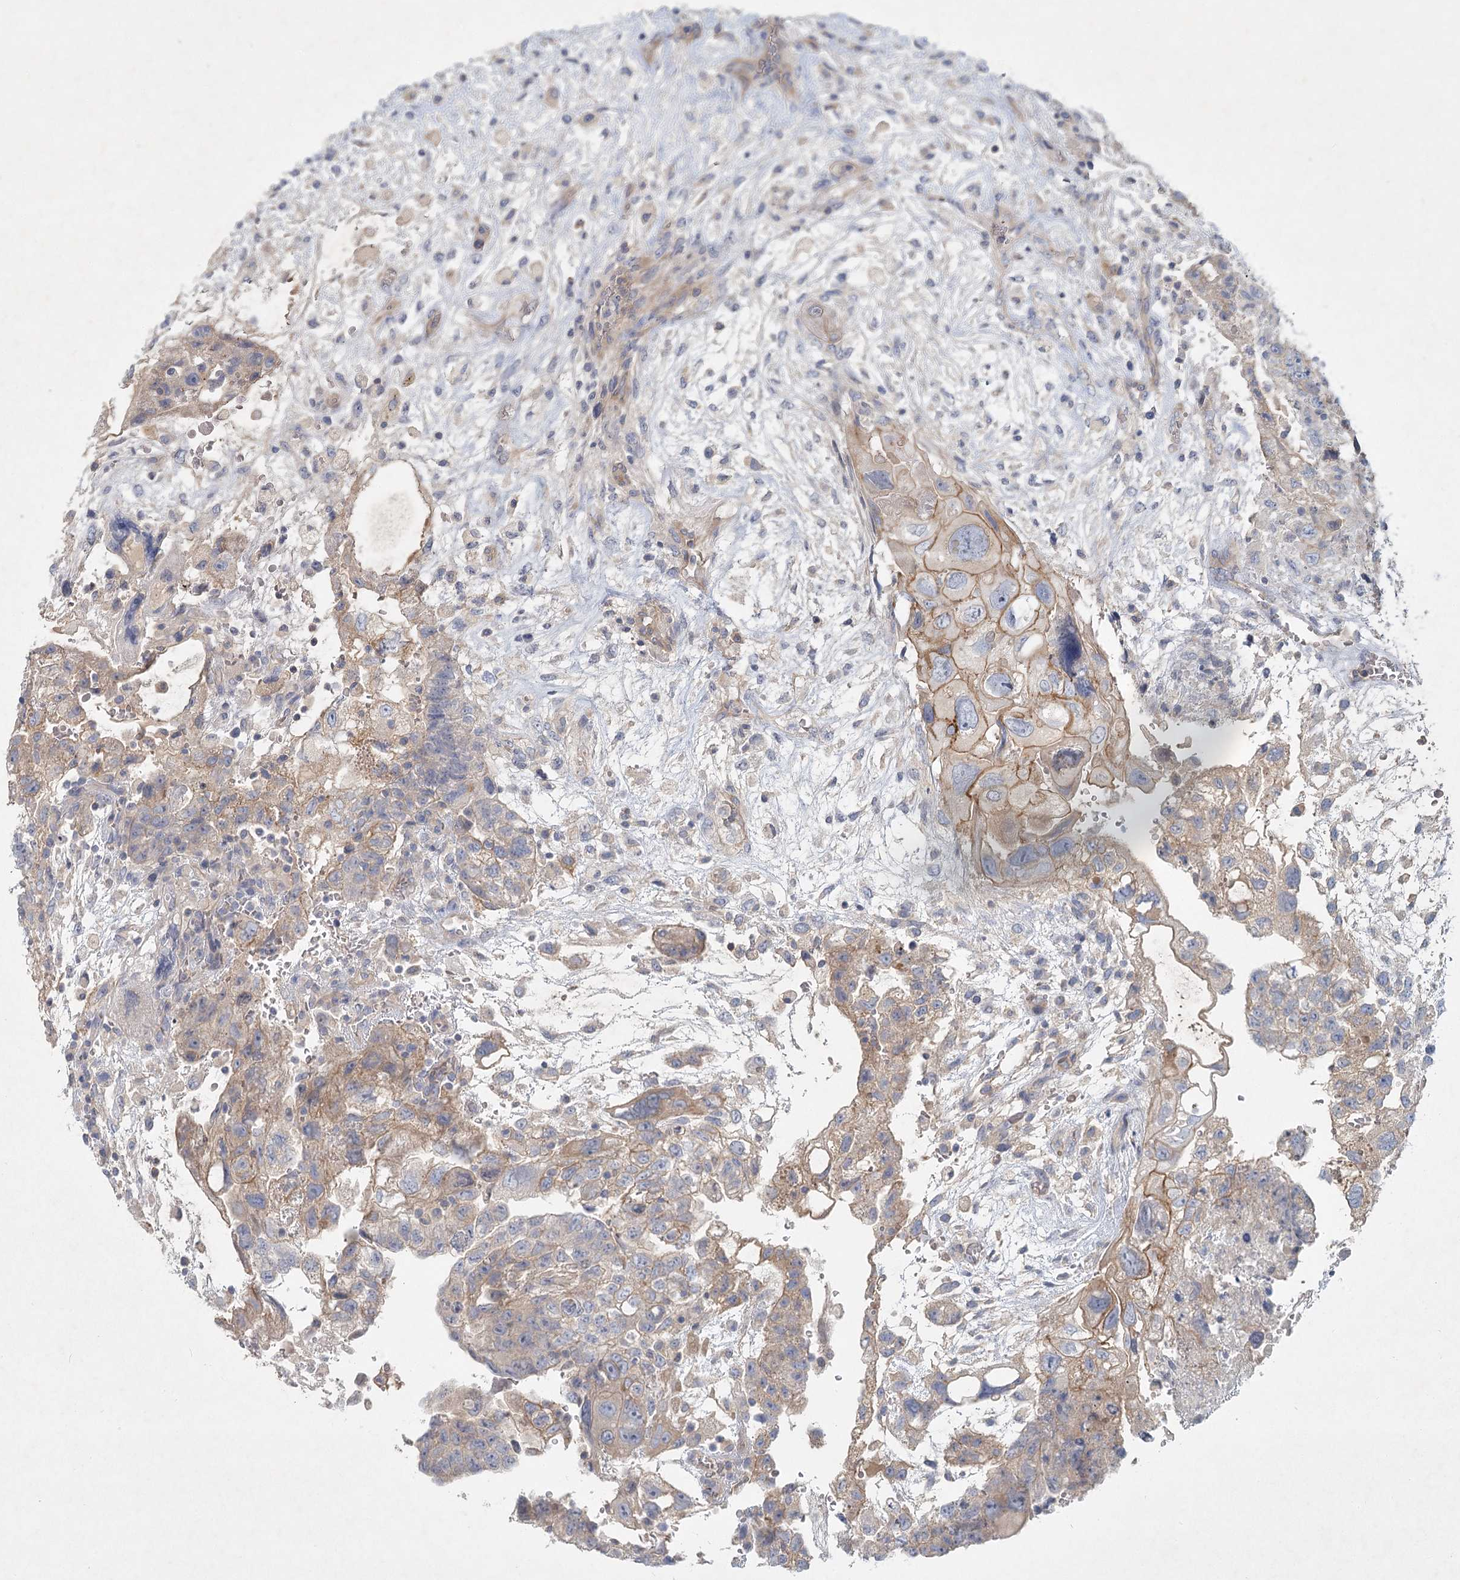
{"staining": {"intensity": "moderate", "quantity": "25%-75%", "location": "cytoplasmic/membranous"}, "tissue": "testis cancer", "cell_type": "Tumor cells", "image_type": "cancer", "snomed": [{"axis": "morphology", "description": "Carcinoma, Embryonal, NOS"}, {"axis": "topography", "description": "Testis"}], "caption": "This micrograph shows immunohistochemistry staining of testis cancer (embryonal carcinoma), with medium moderate cytoplasmic/membranous staining in approximately 25%-75% of tumor cells.", "gene": "DNMBP", "patient": {"sex": "male", "age": 36}}